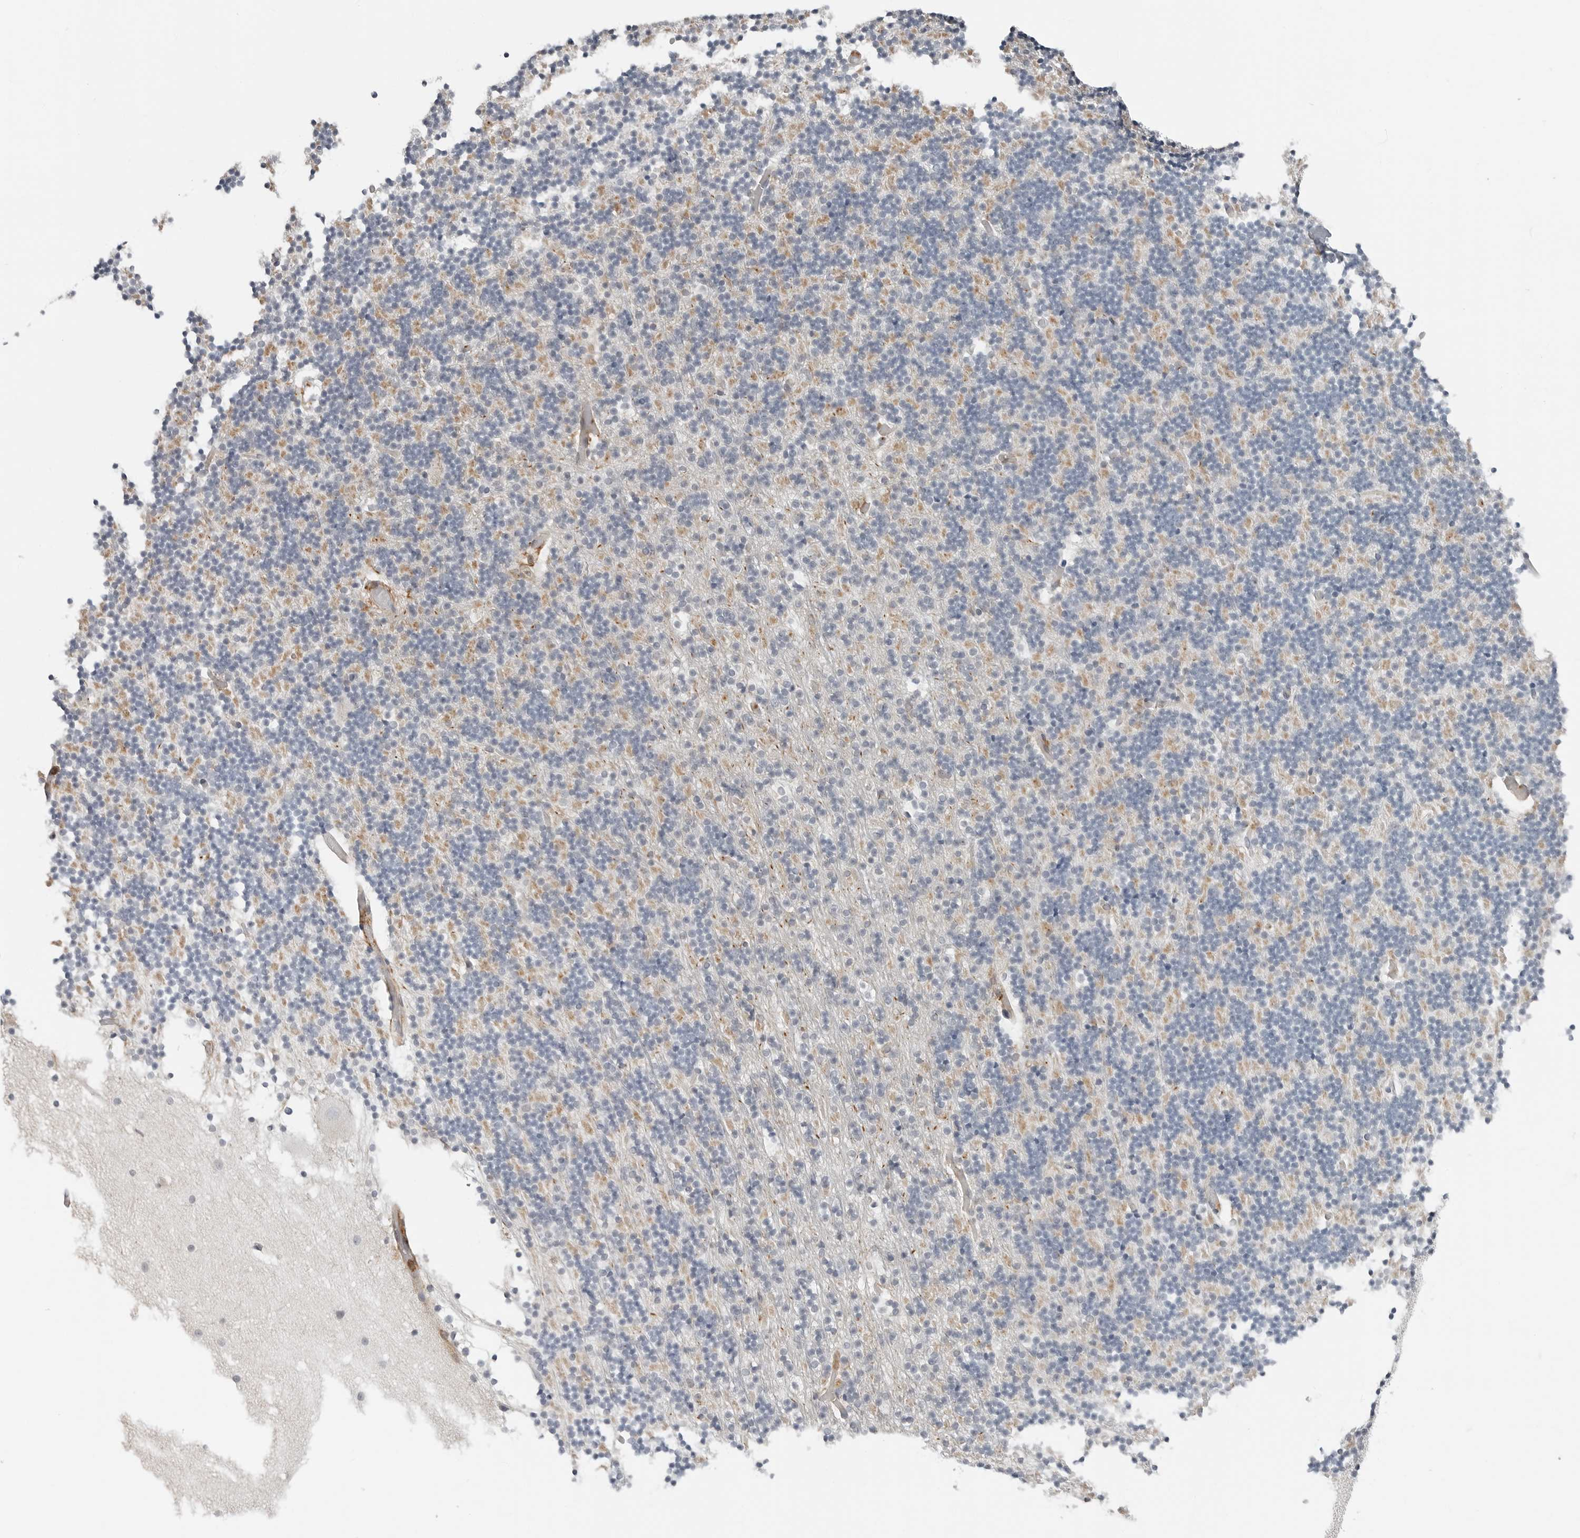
{"staining": {"intensity": "weak", "quantity": "25%-75%", "location": "cytoplasmic/membranous"}, "tissue": "cerebellum", "cell_type": "Cells in granular layer", "image_type": "normal", "snomed": [{"axis": "morphology", "description": "Normal tissue, NOS"}, {"axis": "topography", "description": "Cerebellum"}], "caption": "Immunohistochemical staining of unremarkable human cerebellum shows weak cytoplasmic/membranous protein staining in approximately 25%-75% of cells in granular layer.", "gene": "LEFTY2", "patient": {"sex": "male", "age": 57}}